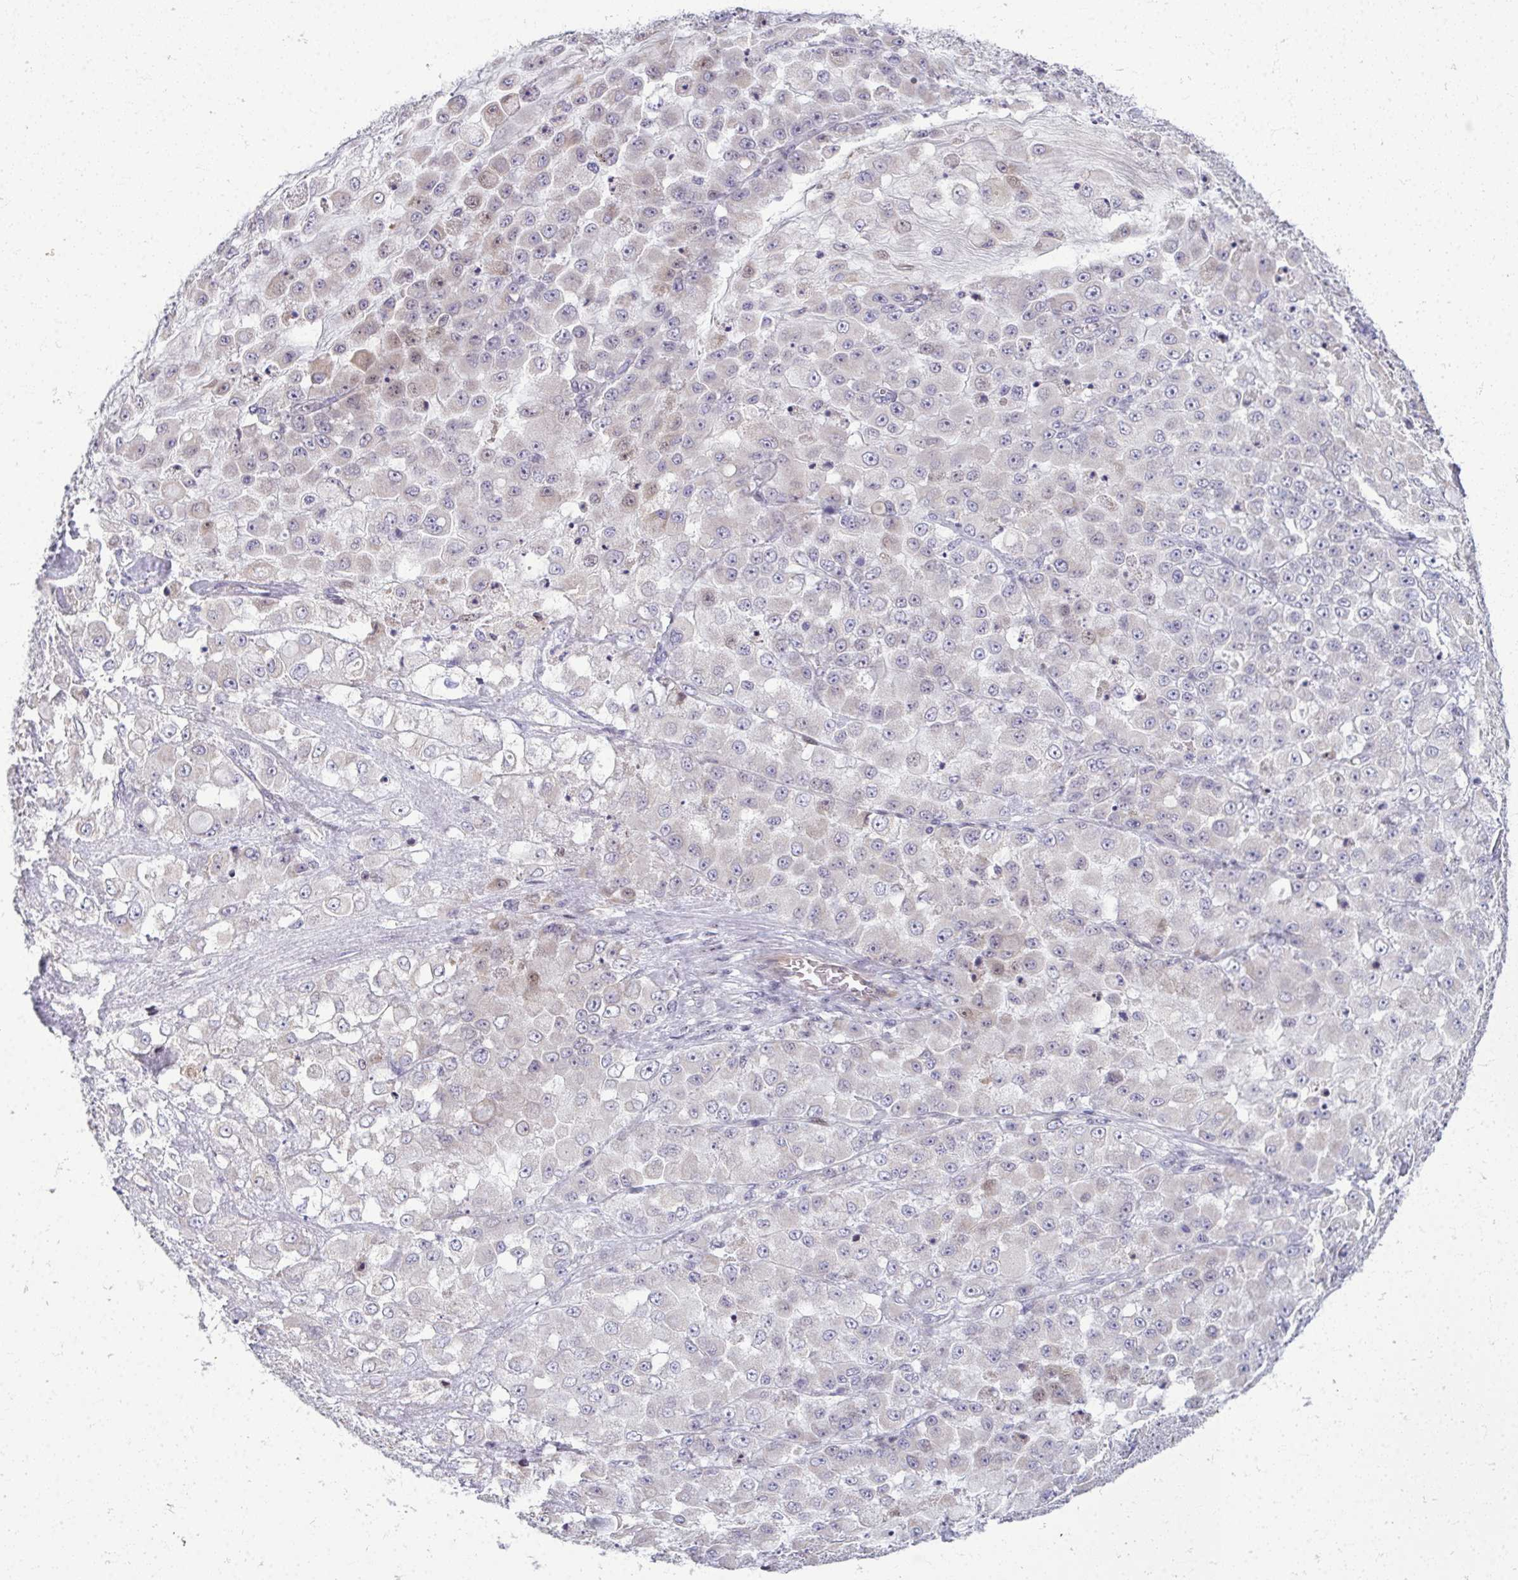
{"staining": {"intensity": "negative", "quantity": "none", "location": "none"}, "tissue": "stomach cancer", "cell_type": "Tumor cells", "image_type": "cancer", "snomed": [{"axis": "morphology", "description": "Adenocarcinoma, NOS"}, {"axis": "topography", "description": "Stomach"}], "caption": "Tumor cells show no significant protein positivity in stomach cancer.", "gene": "ODF1", "patient": {"sex": "female", "age": 76}}